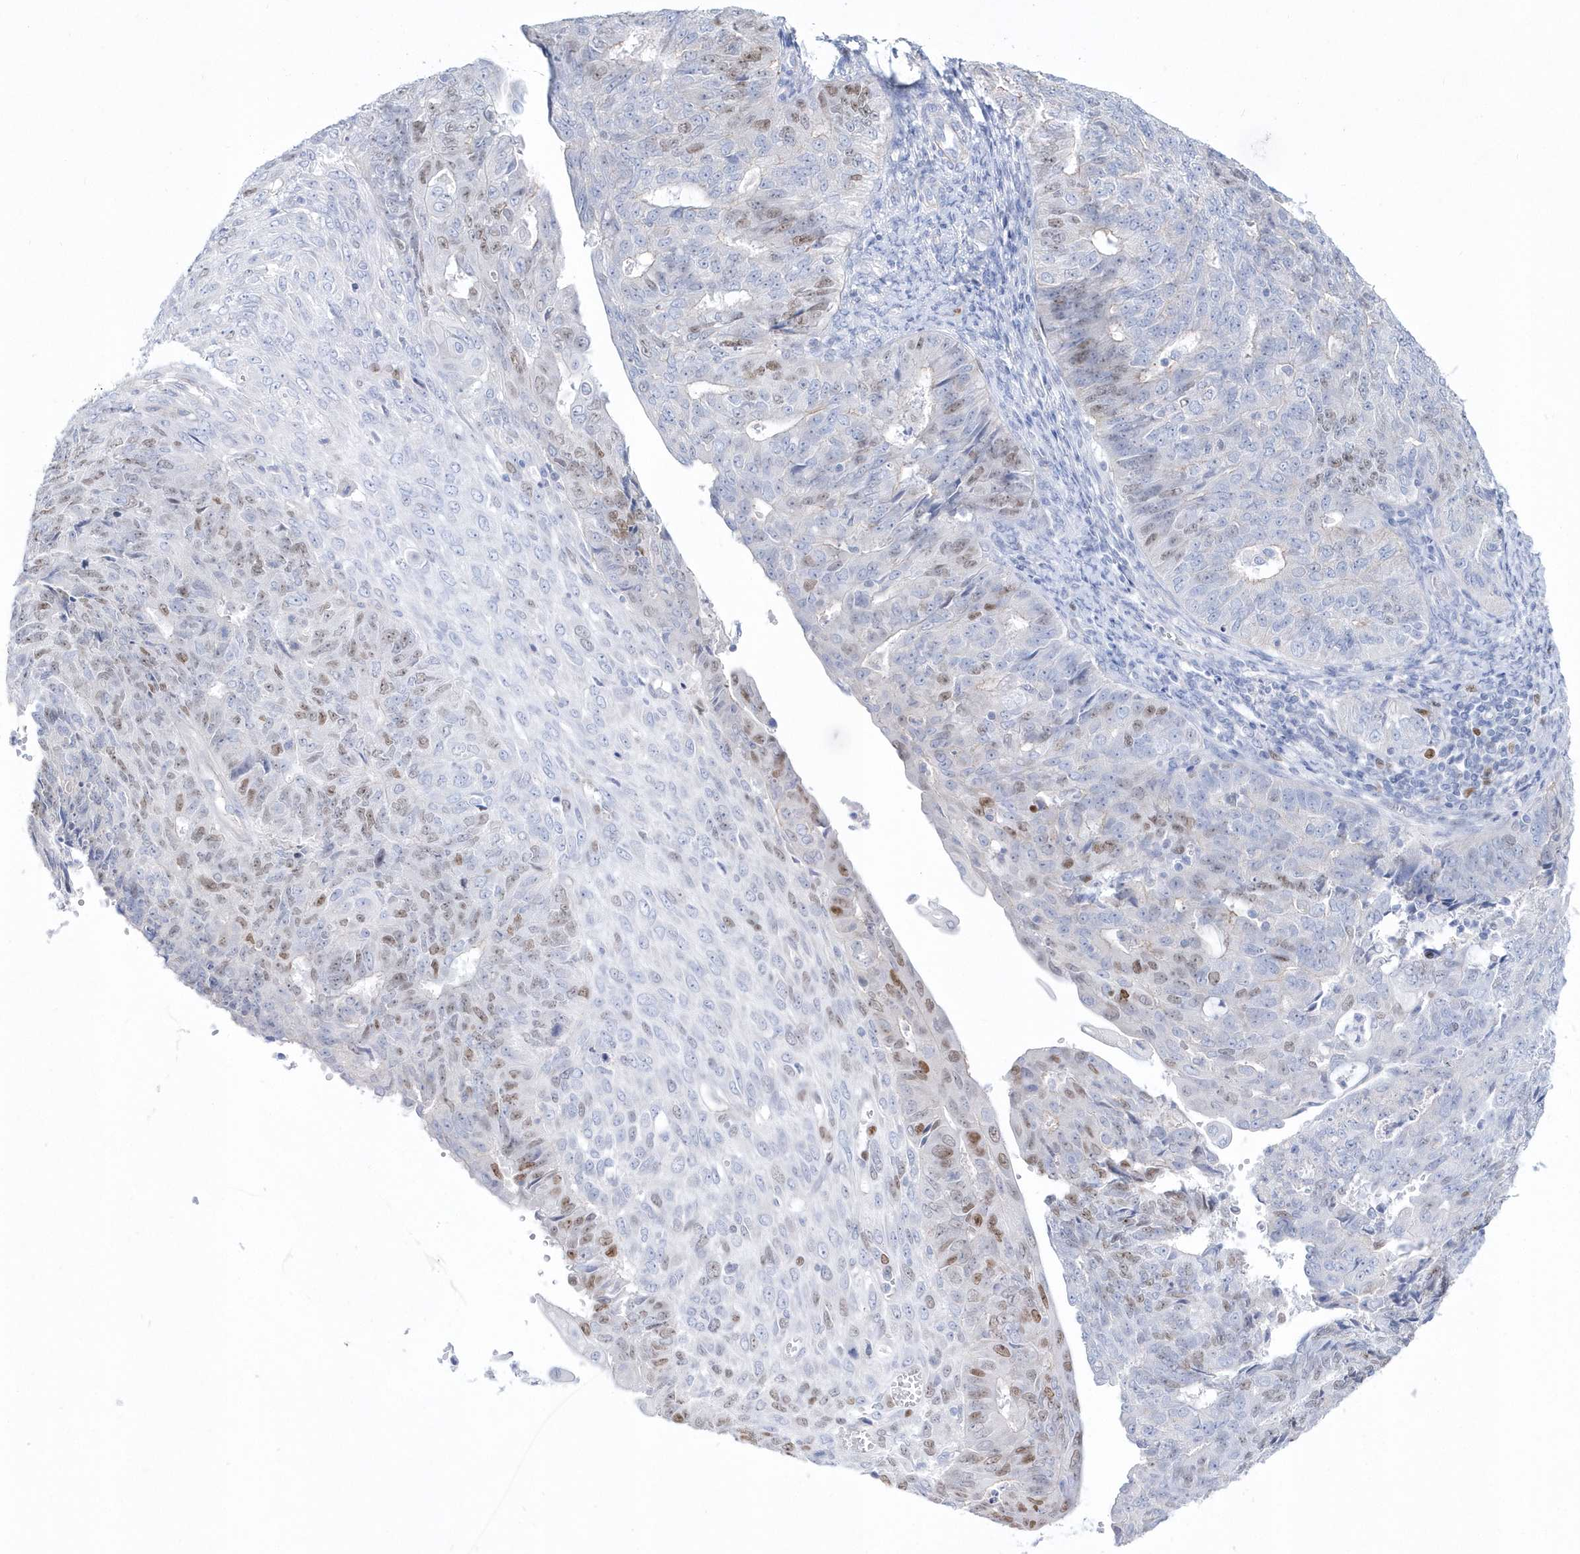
{"staining": {"intensity": "moderate", "quantity": "25%-75%", "location": "nuclear"}, "tissue": "endometrial cancer", "cell_type": "Tumor cells", "image_type": "cancer", "snomed": [{"axis": "morphology", "description": "Adenocarcinoma, NOS"}, {"axis": "topography", "description": "Endometrium"}], "caption": "The photomicrograph exhibits immunohistochemical staining of adenocarcinoma (endometrial). There is moderate nuclear expression is present in about 25%-75% of tumor cells.", "gene": "TMCO6", "patient": {"sex": "female", "age": 32}}